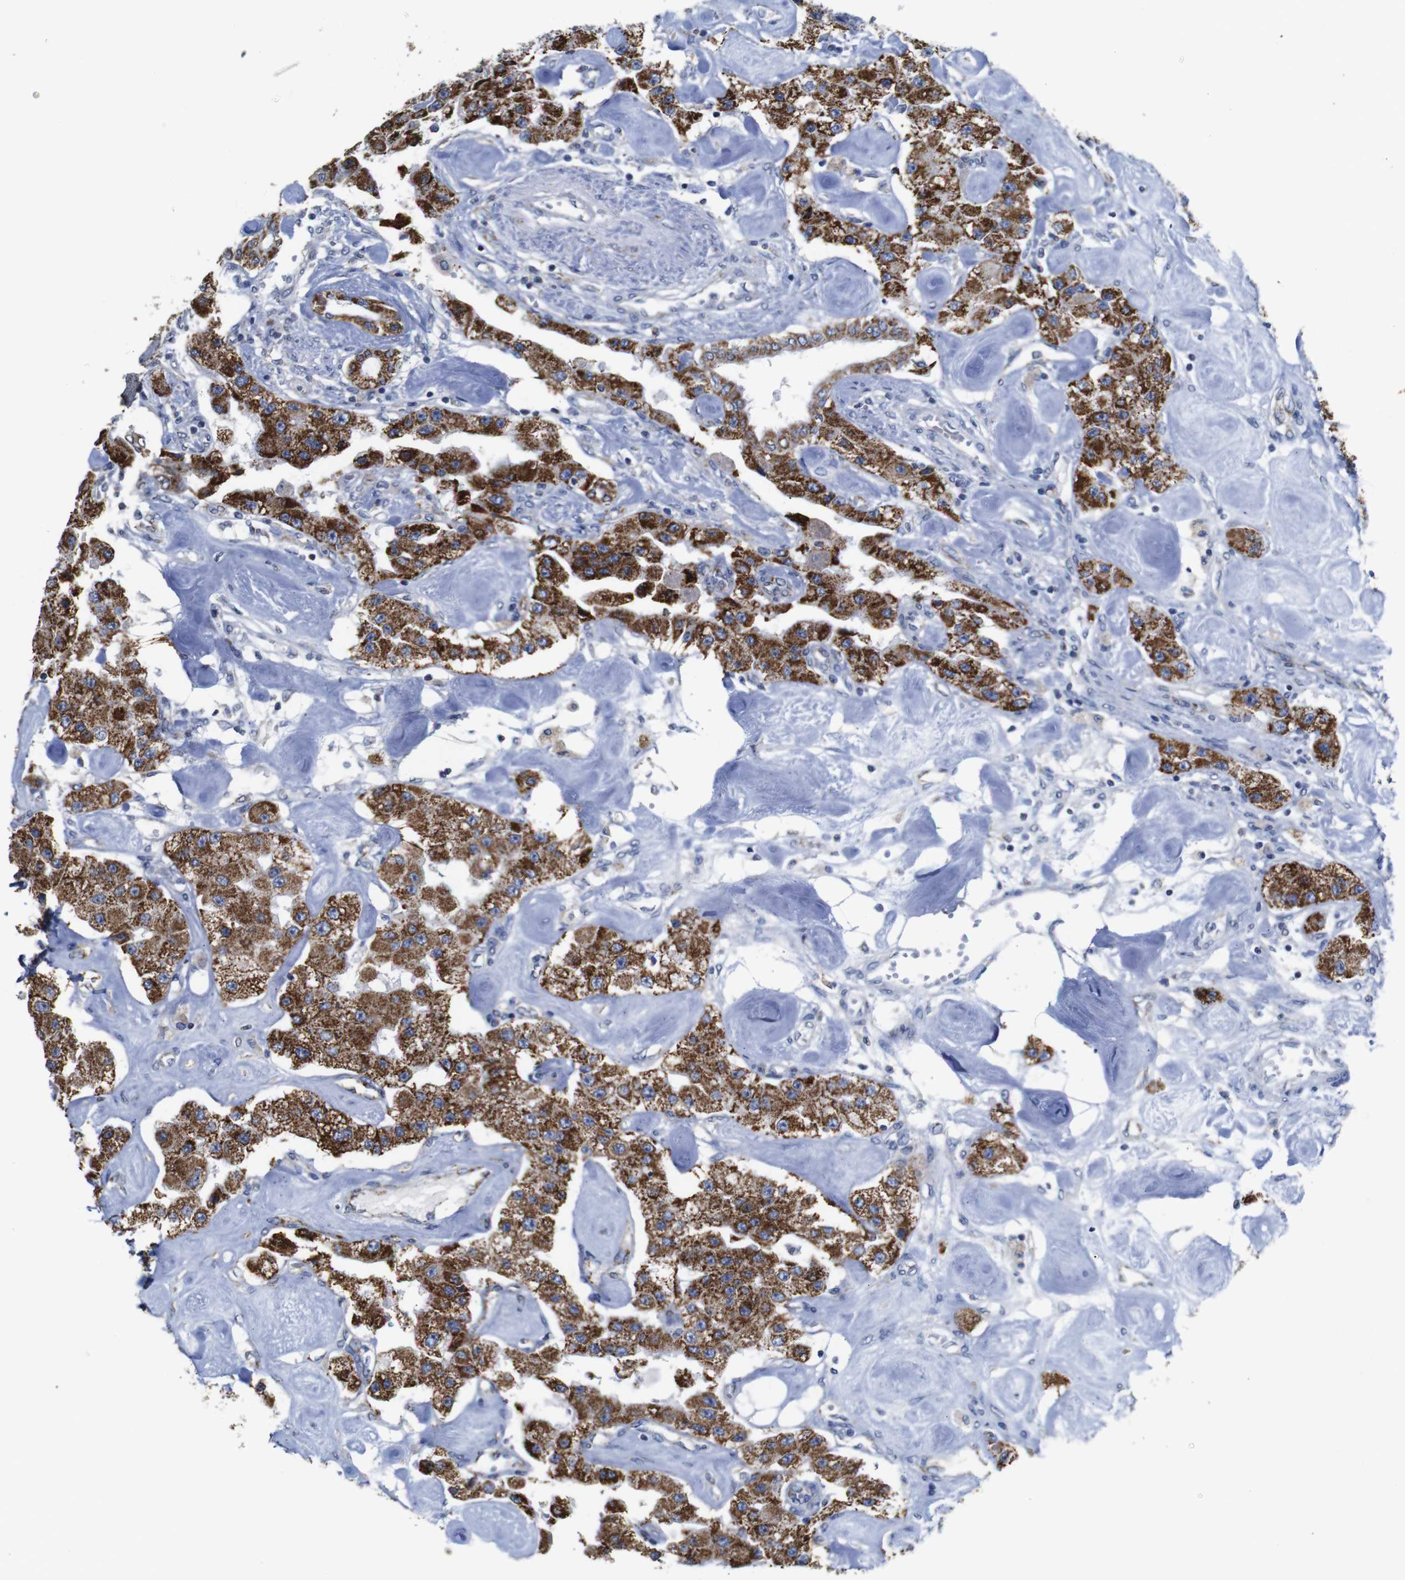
{"staining": {"intensity": "strong", "quantity": ">75%", "location": "cytoplasmic/membranous"}, "tissue": "carcinoid", "cell_type": "Tumor cells", "image_type": "cancer", "snomed": [{"axis": "morphology", "description": "Carcinoid, malignant, NOS"}, {"axis": "topography", "description": "Pancreas"}], "caption": "Immunohistochemistry (IHC) staining of carcinoid, which exhibits high levels of strong cytoplasmic/membranous expression in approximately >75% of tumor cells indicating strong cytoplasmic/membranous protein positivity. The staining was performed using DAB (3,3'-diaminobenzidine) (brown) for protein detection and nuclei were counterstained in hematoxylin (blue).", "gene": "MAOA", "patient": {"sex": "male", "age": 41}}